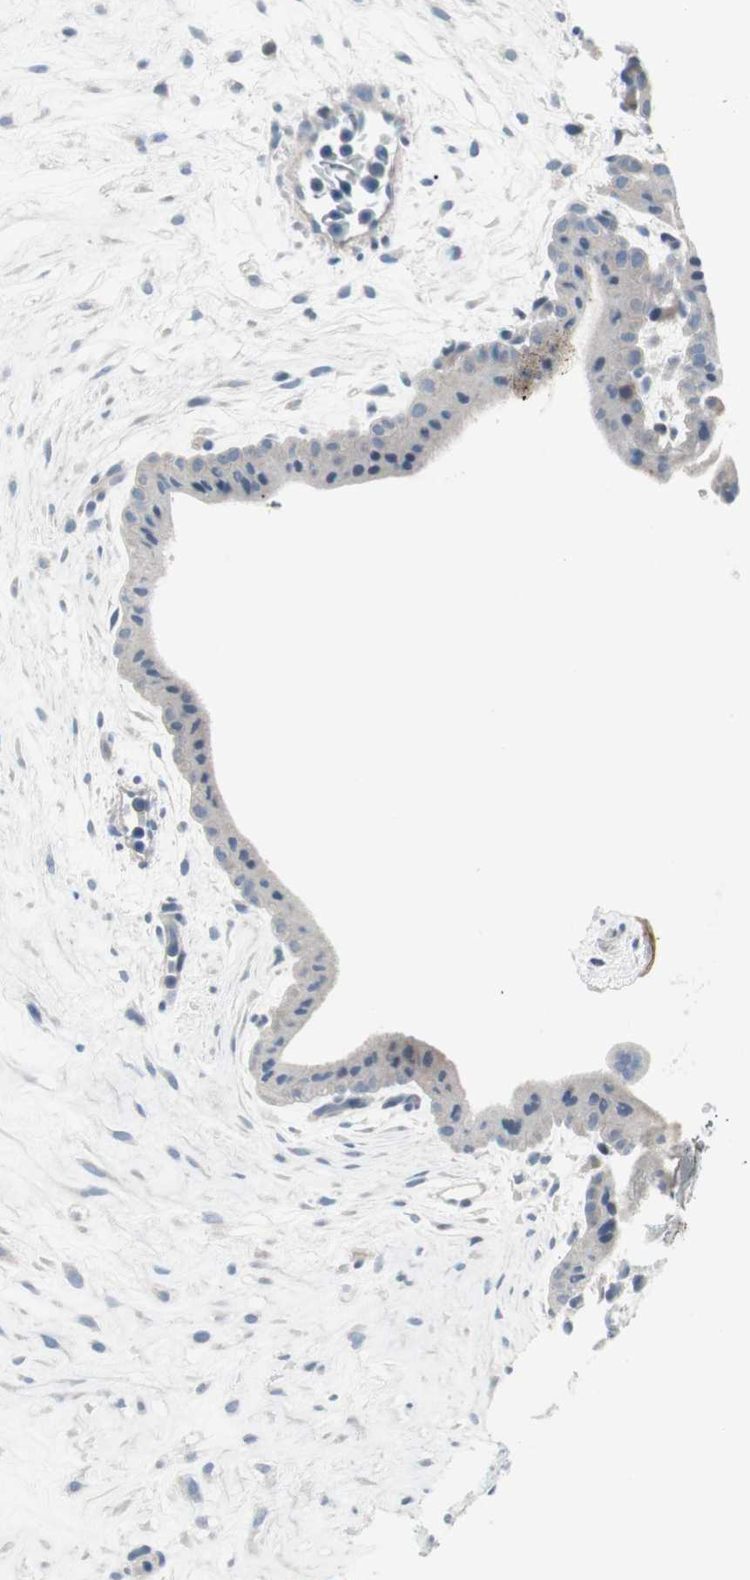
{"staining": {"intensity": "negative", "quantity": "none", "location": "none"}, "tissue": "placenta", "cell_type": "Decidual cells", "image_type": "normal", "snomed": [{"axis": "morphology", "description": "Normal tissue, NOS"}, {"axis": "topography", "description": "Placenta"}], "caption": "High magnification brightfield microscopy of normal placenta stained with DAB (brown) and counterstained with hematoxylin (blue): decidual cells show no significant positivity. (Immunohistochemistry (ihc), brightfield microscopy, high magnification).", "gene": "PIGR", "patient": {"sex": "female", "age": 35}}